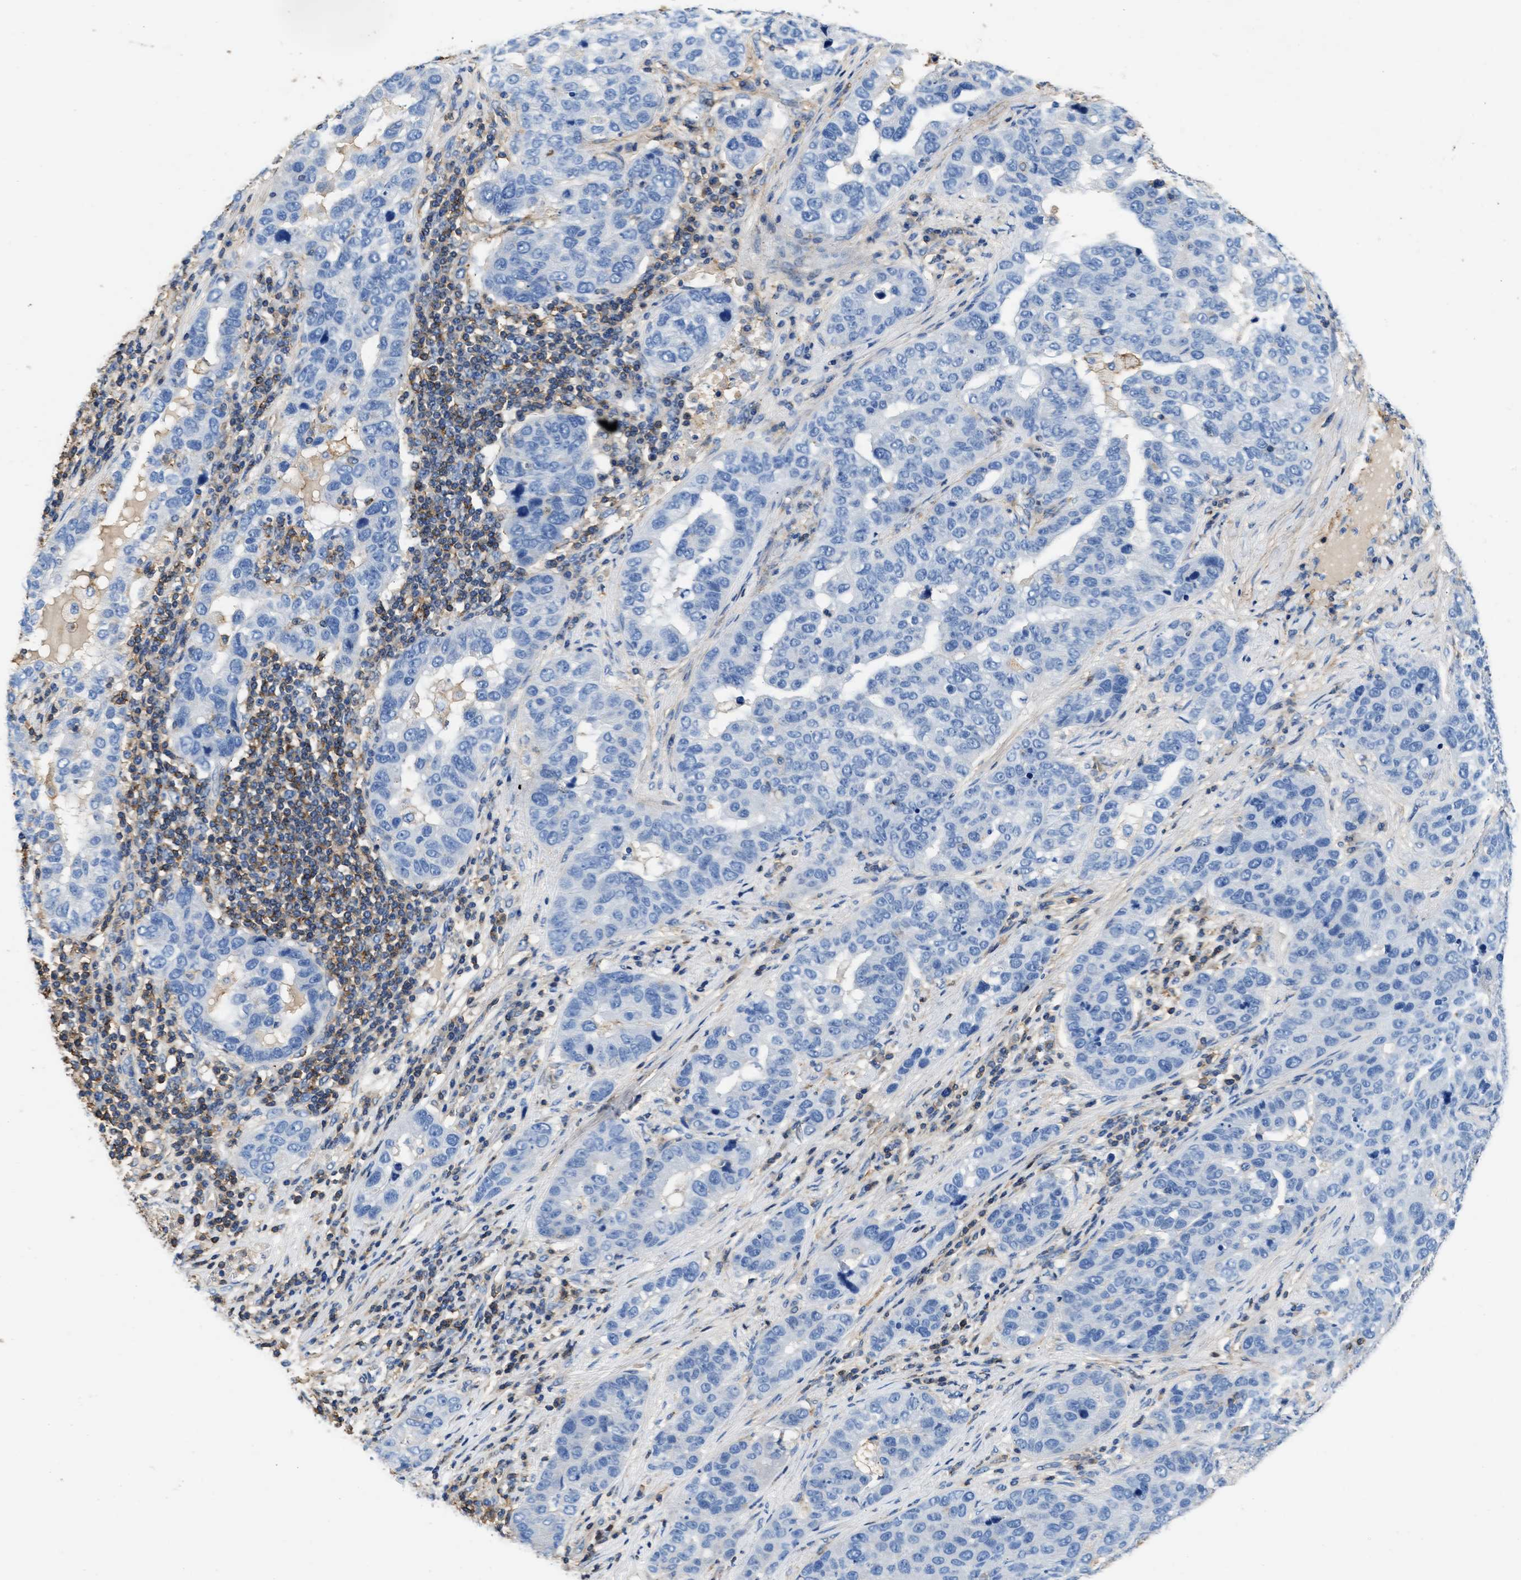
{"staining": {"intensity": "negative", "quantity": "none", "location": "none"}, "tissue": "pancreatic cancer", "cell_type": "Tumor cells", "image_type": "cancer", "snomed": [{"axis": "morphology", "description": "Adenocarcinoma, NOS"}, {"axis": "topography", "description": "Pancreas"}], "caption": "Image shows no significant protein expression in tumor cells of pancreatic cancer (adenocarcinoma).", "gene": "KCNQ4", "patient": {"sex": "female", "age": 61}}